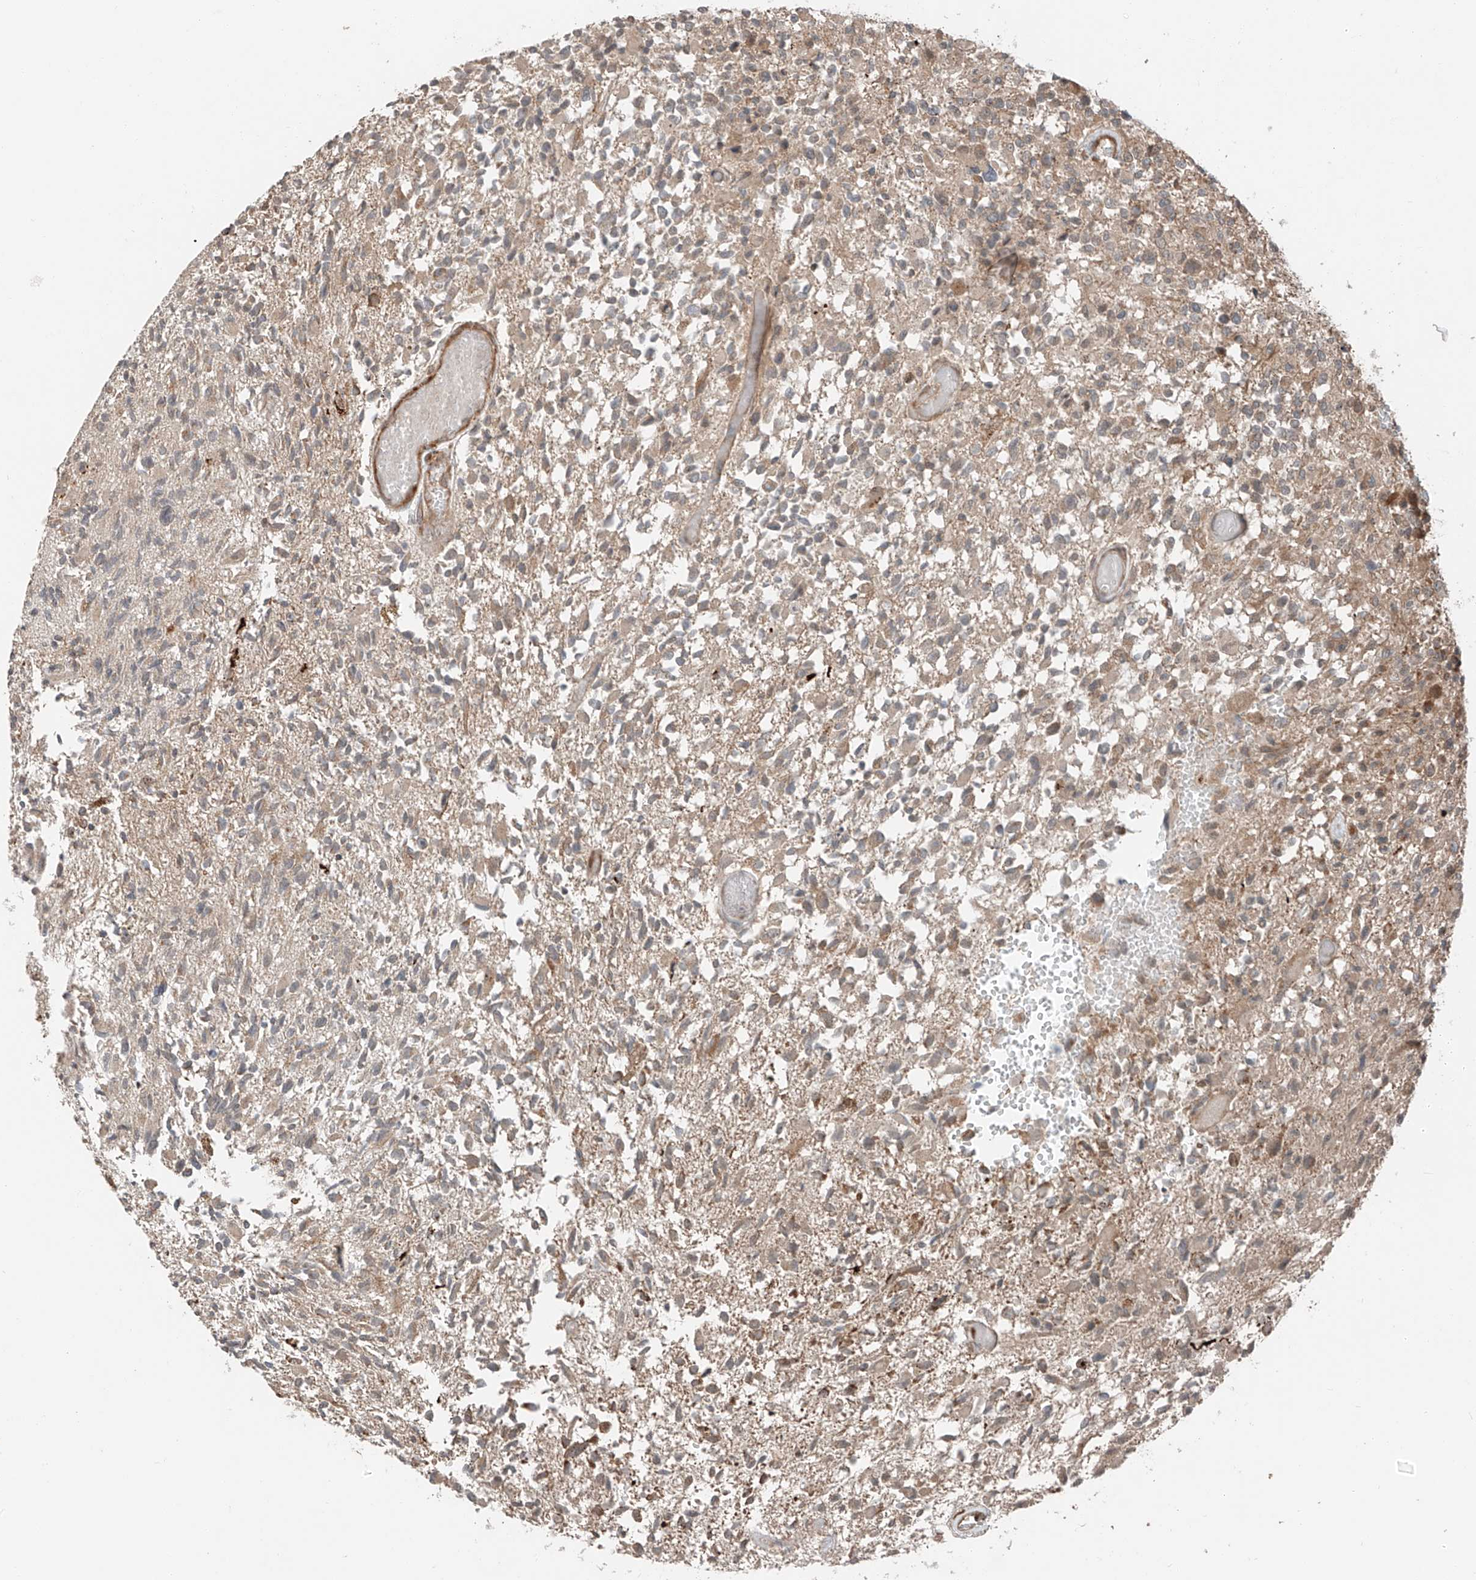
{"staining": {"intensity": "weak", "quantity": ">75%", "location": "cytoplasmic/membranous"}, "tissue": "glioma", "cell_type": "Tumor cells", "image_type": "cancer", "snomed": [{"axis": "morphology", "description": "Glioma, malignant, High grade"}, {"axis": "morphology", "description": "Glioblastoma, NOS"}, {"axis": "topography", "description": "Brain"}], "caption": "Immunohistochemical staining of human malignant glioma (high-grade) exhibits weak cytoplasmic/membranous protein positivity in approximately >75% of tumor cells.", "gene": "CEP162", "patient": {"sex": "male", "age": 60}}